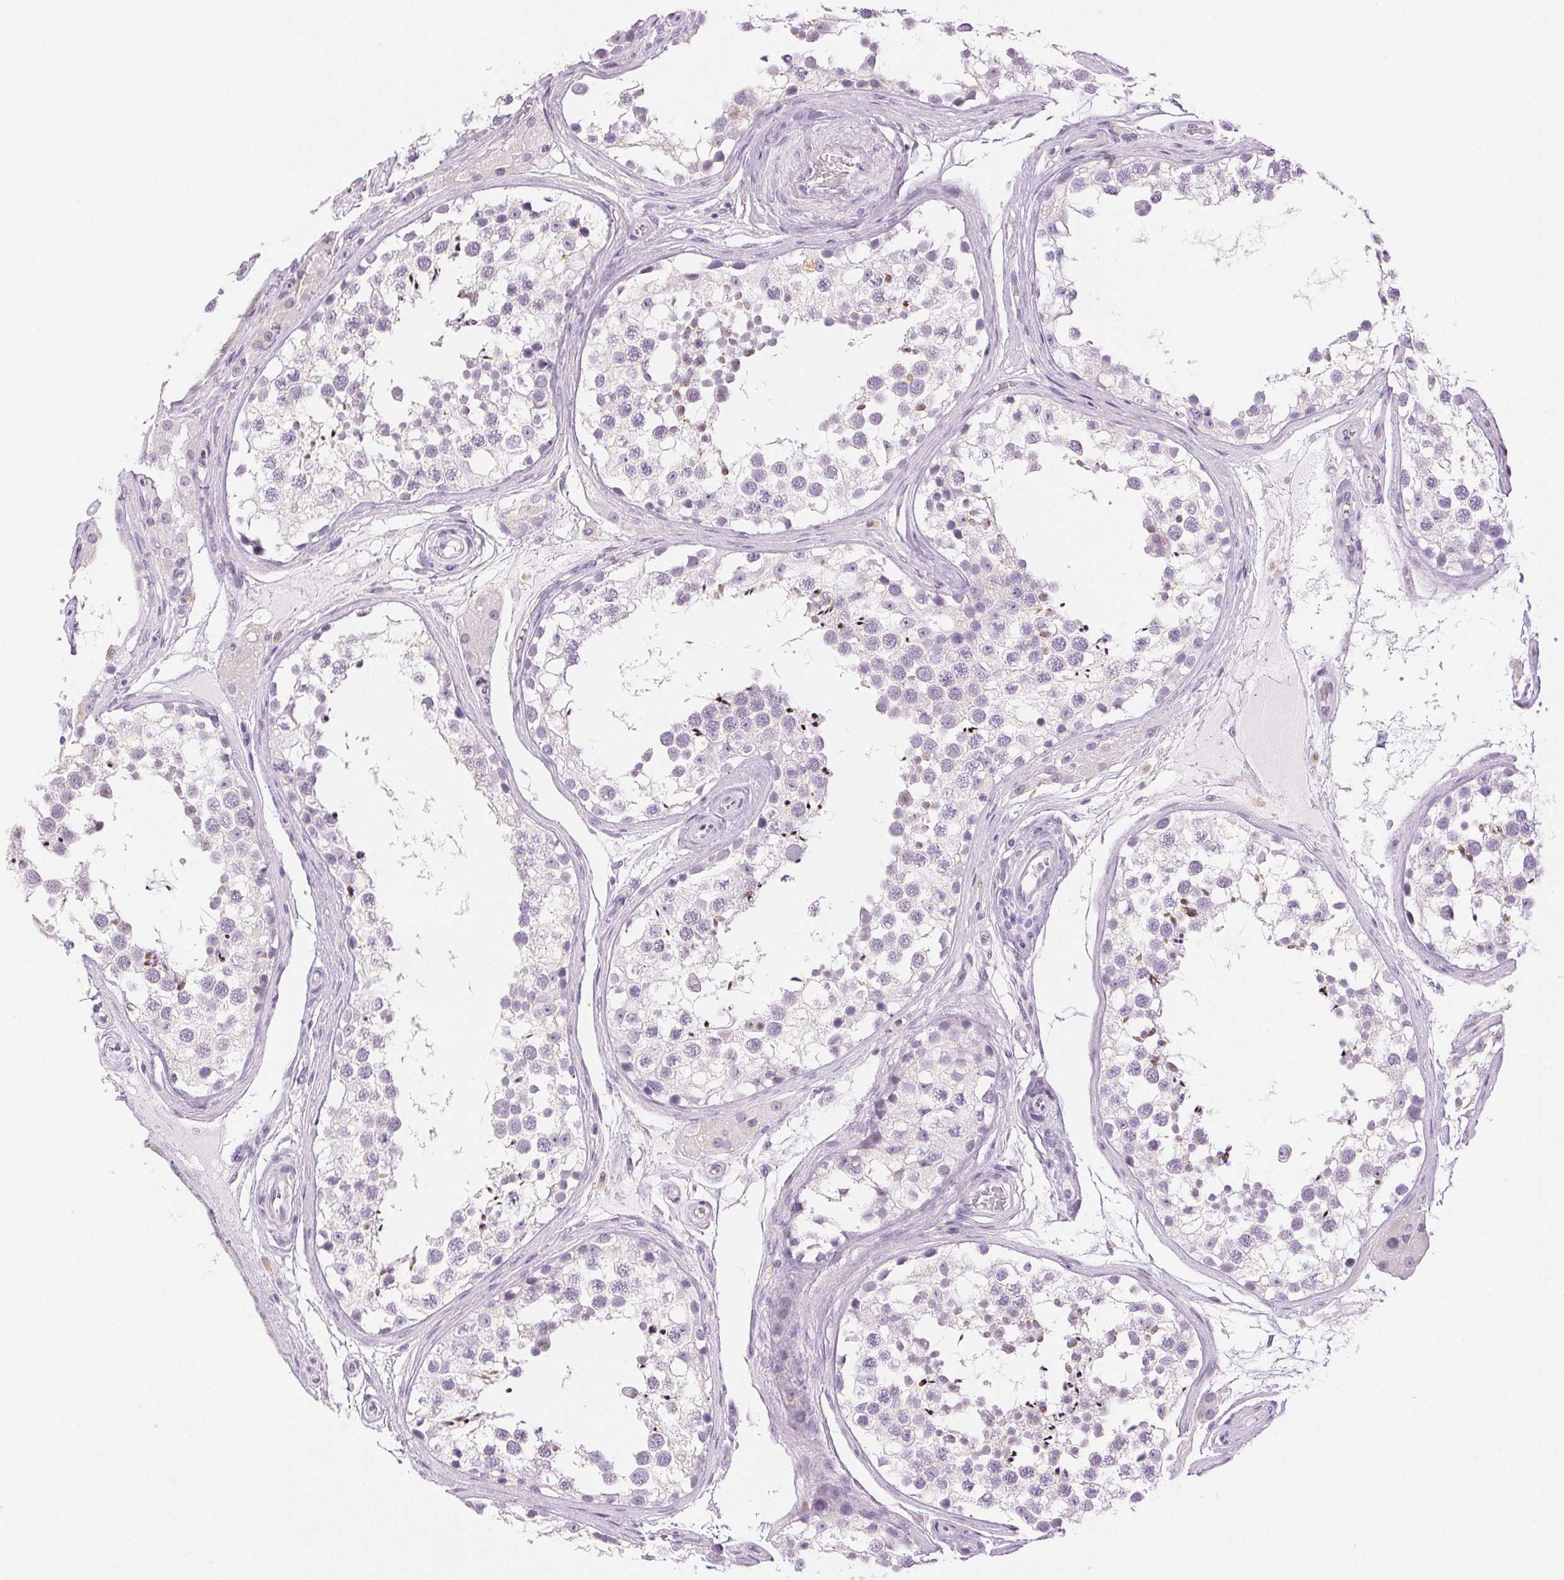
{"staining": {"intensity": "moderate", "quantity": "<25%", "location": "cytoplasmic/membranous"}, "tissue": "testis", "cell_type": "Cells in seminiferous ducts", "image_type": "normal", "snomed": [{"axis": "morphology", "description": "Normal tissue, NOS"}, {"axis": "morphology", "description": "Seminoma, NOS"}, {"axis": "topography", "description": "Testis"}], "caption": "Immunohistochemistry (DAB (3,3'-diaminobenzidine)) staining of unremarkable testis exhibits moderate cytoplasmic/membranous protein positivity in about <25% of cells in seminiferous ducts.", "gene": "SLC5A2", "patient": {"sex": "male", "age": 65}}